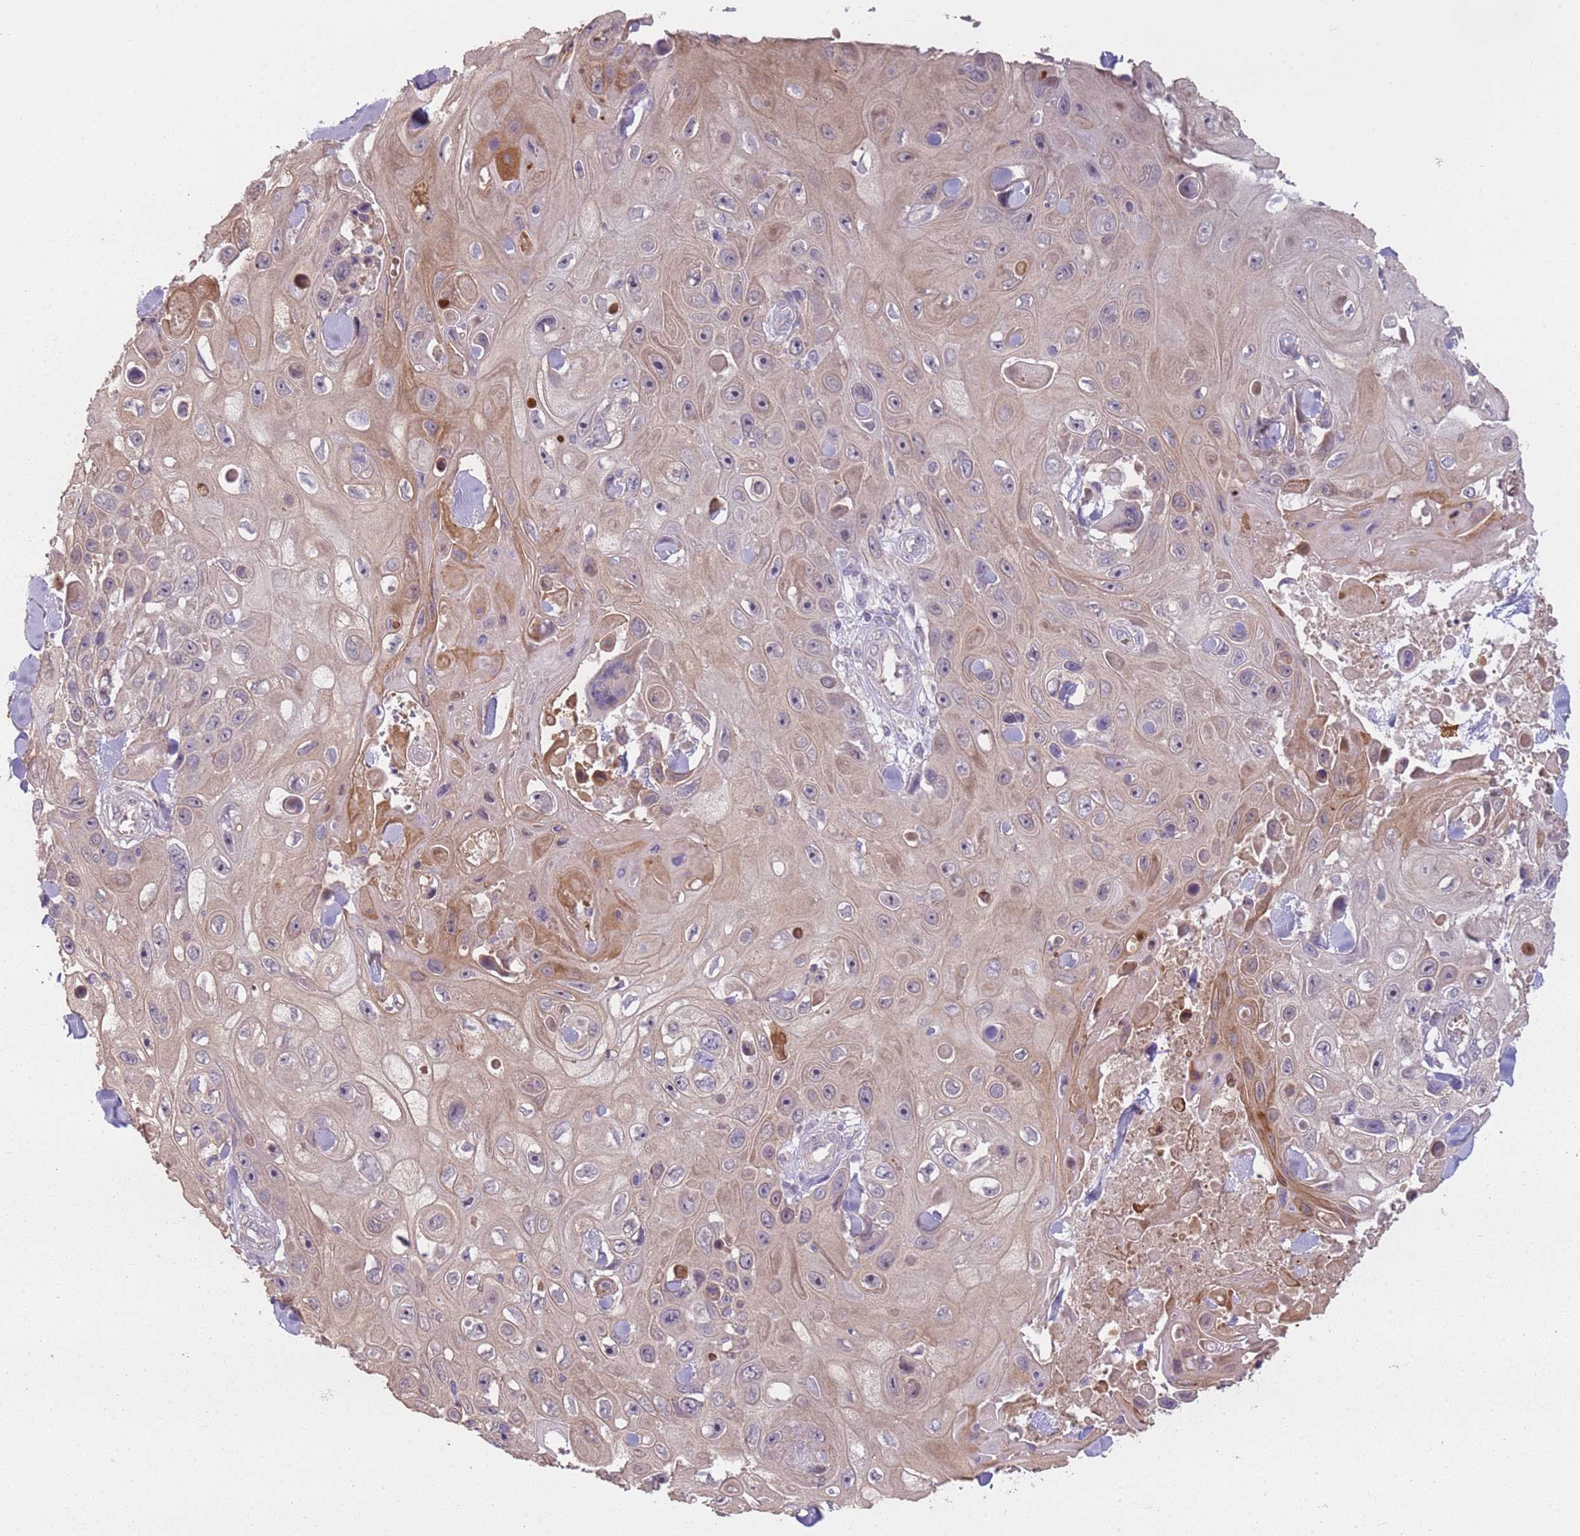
{"staining": {"intensity": "moderate", "quantity": "<25%", "location": "cytoplasmic/membranous"}, "tissue": "skin cancer", "cell_type": "Tumor cells", "image_type": "cancer", "snomed": [{"axis": "morphology", "description": "Squamous cell carcinoma, NOS"}, {"axis": "topography", "description": "Skin"}], "caption": "Immunohistochemistry micrograph of neoplastic tissue: human skin cancer stained using IHC shows low levels of moderate protein expression localized specifically in the cytoplasmic/membranous of tumor cells, appearing as a cytoplasmic/membranous brown color.", "gene": "TEKT4", "patient": {"sex": "male", "age": 82}}